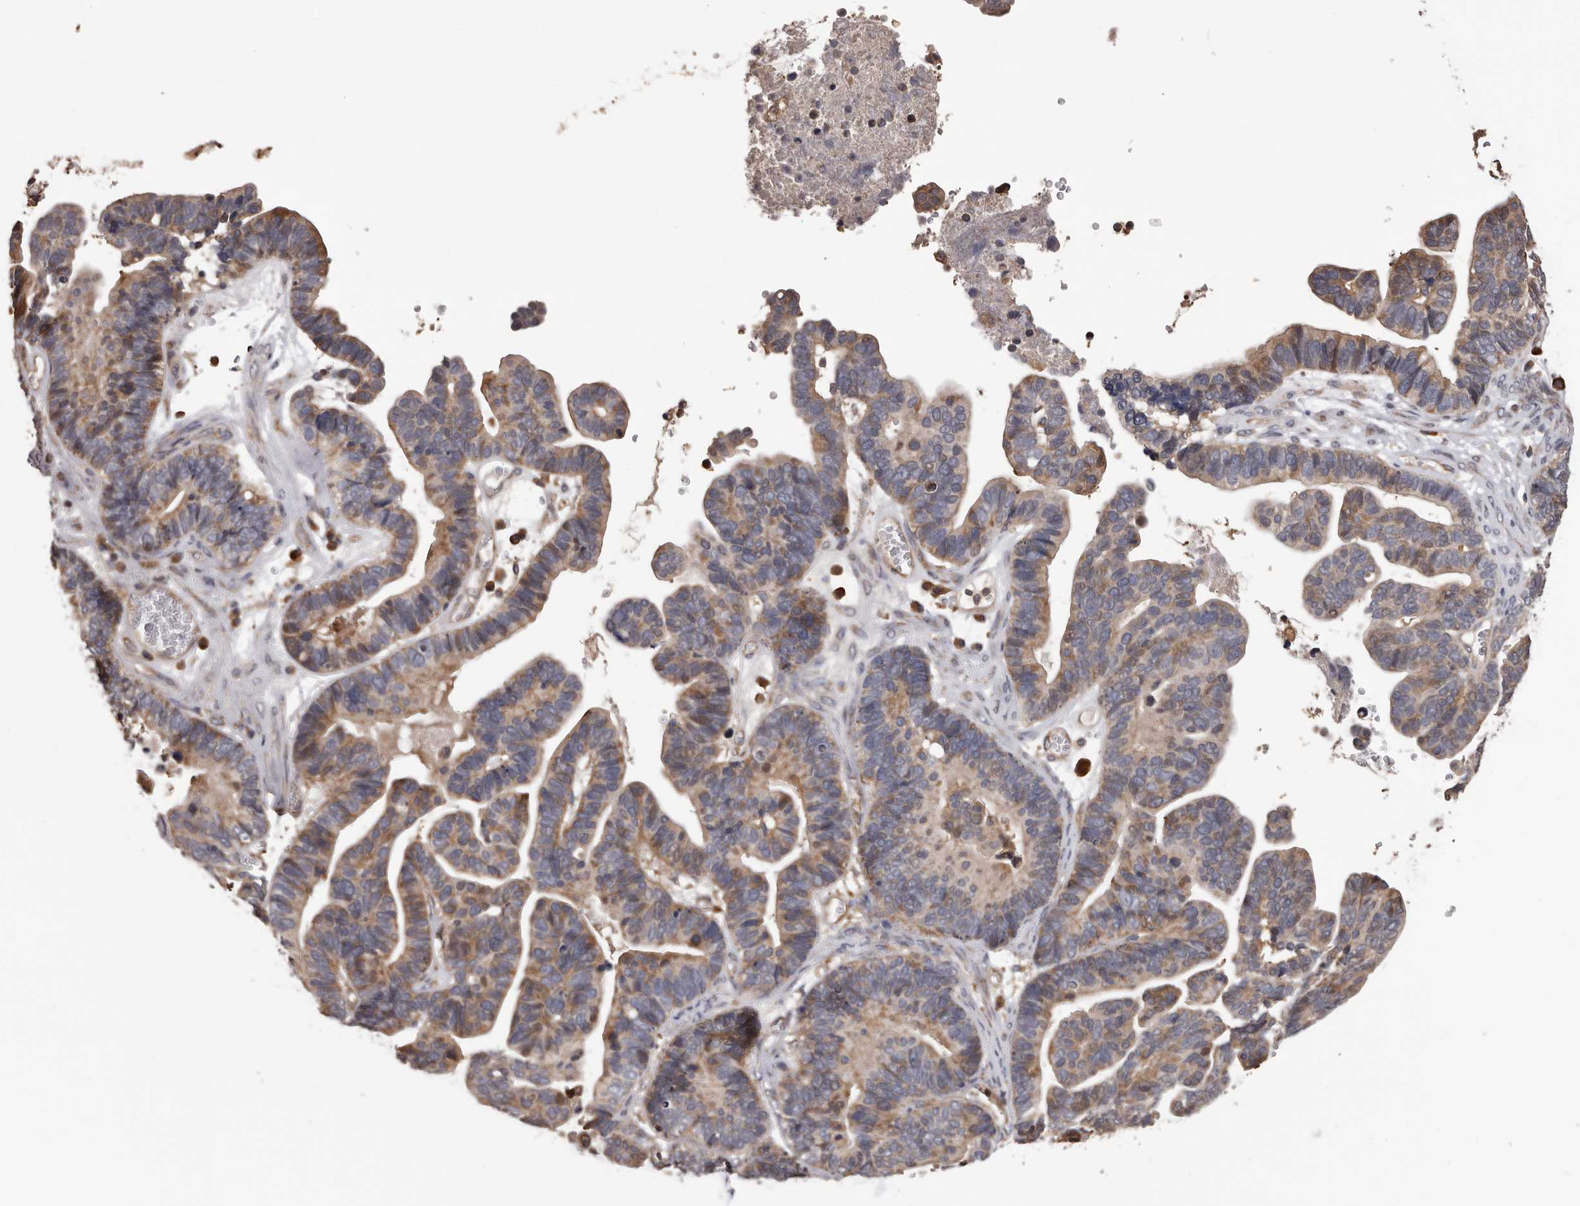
{"staining": {"intensity": "moderate", "quantity": ">75%", "location": "cytoplasmic/membranous"}, "tissue": "ovarian cancer", "cell_type": "Tumor cells", "image_type": "cancer", "snomed": [{"axis": "morphology", "description": "Cystadenocarcinoma, serous, NOS"}, {"axis": "topography", "description": "Ovary"}], "caption": "Human ovarian cancer stained with a protein marker displays moderate staining in tumor cells.", "gene": "ADAMTS2", "patient": {"sex": "female", "age": 56}}